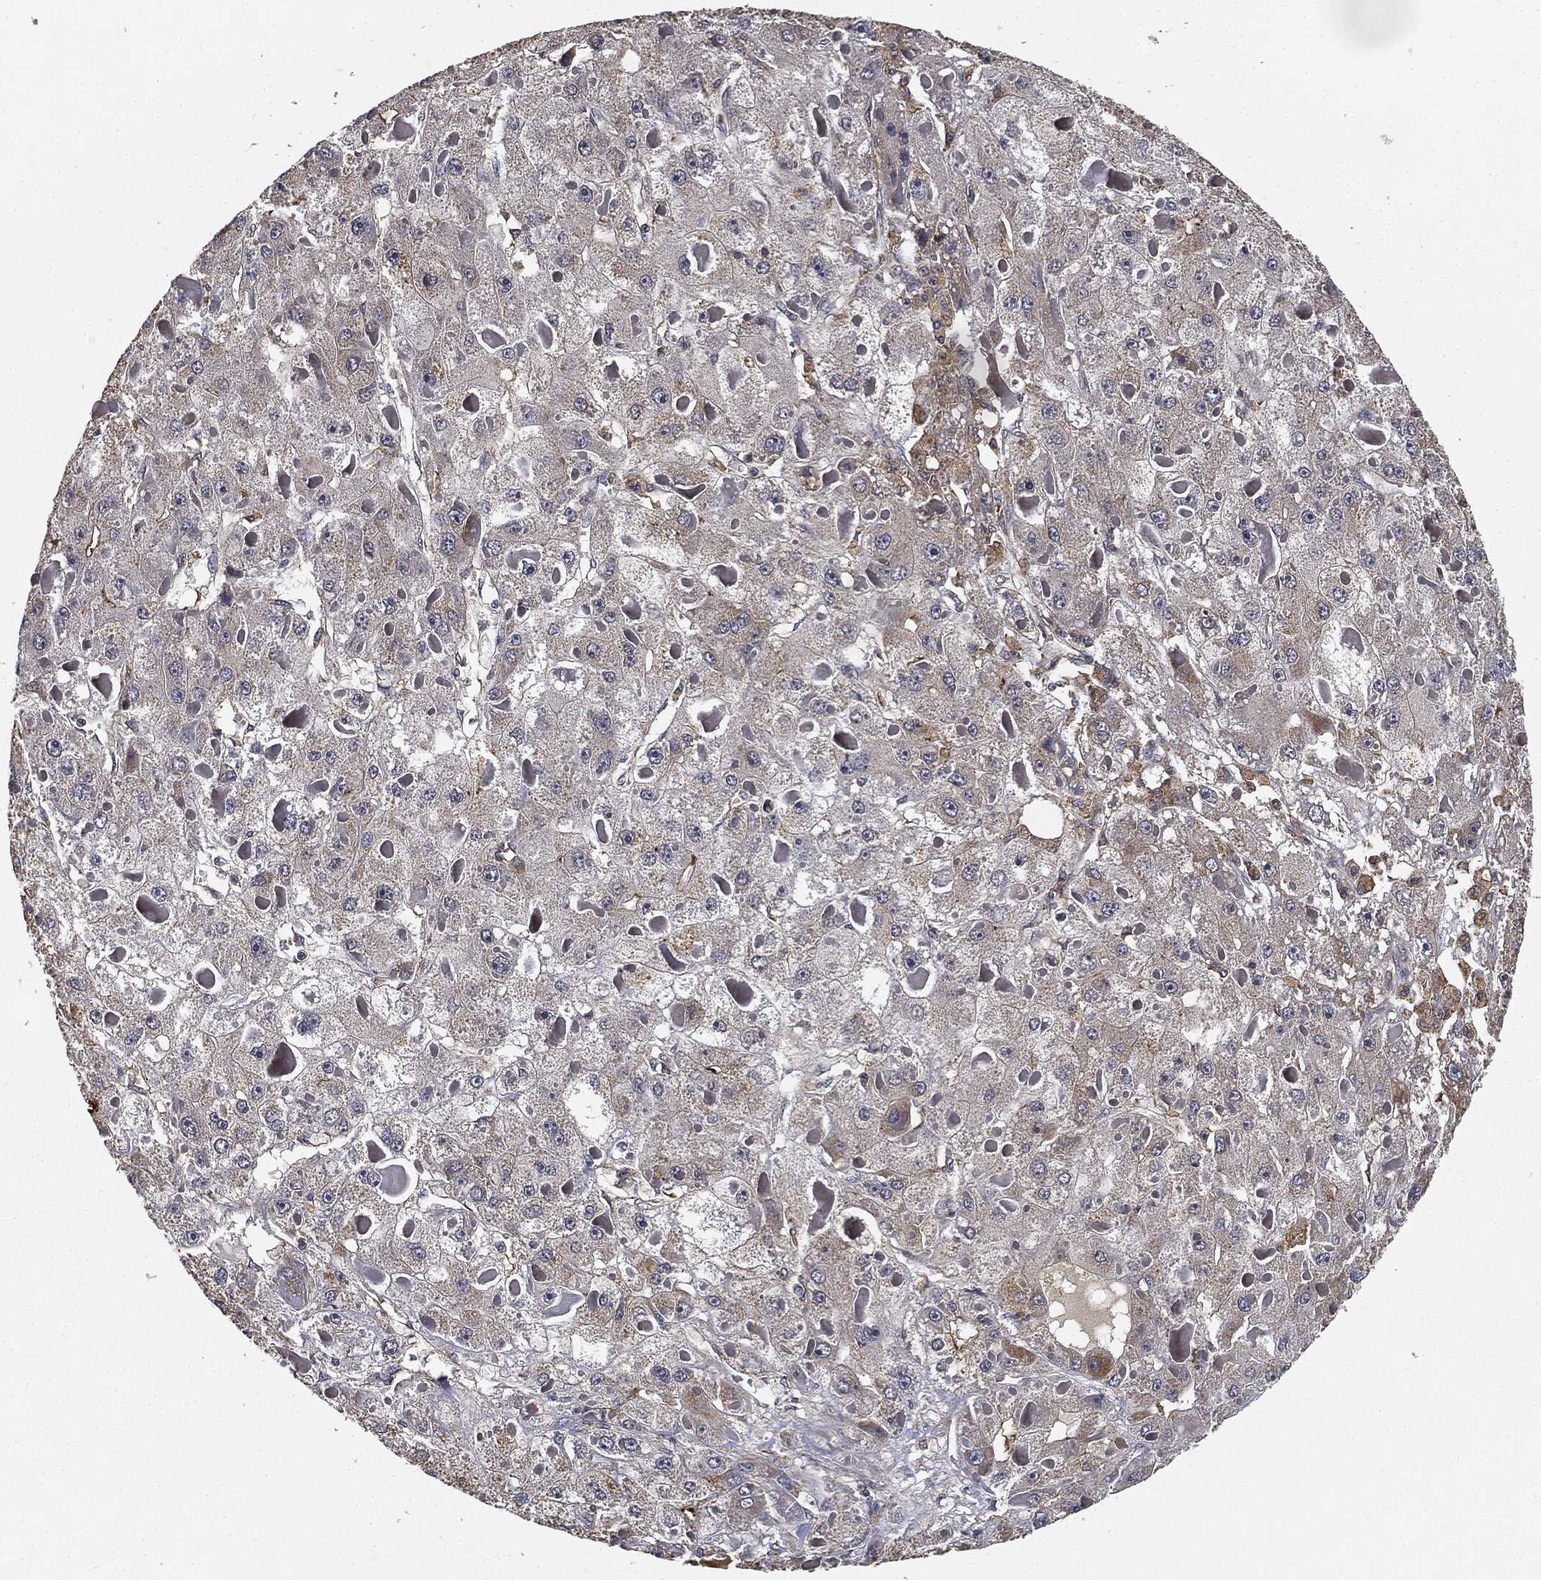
{"staining": {"intensity": "negative", "quantity": "none", "location": "none"}, "tissue": "liver cancer", "cell_type": "Tumor cells", "image_type": "cancer", "snomed": [{"axis": "morphology", "description": "Carcinoma, Hepatocellular, NOS"}, {"axis": "topography", "description": "Liver"}], "caption": "The image displays no staining of tumor cells in hepatocellular carcinoma (liver). The staining is performed using DAB brown chromogen with nuclei counter-stained in using hematoxylin.", "gene": "MIER2", "patient": {"sex": "female", "age": 73}}